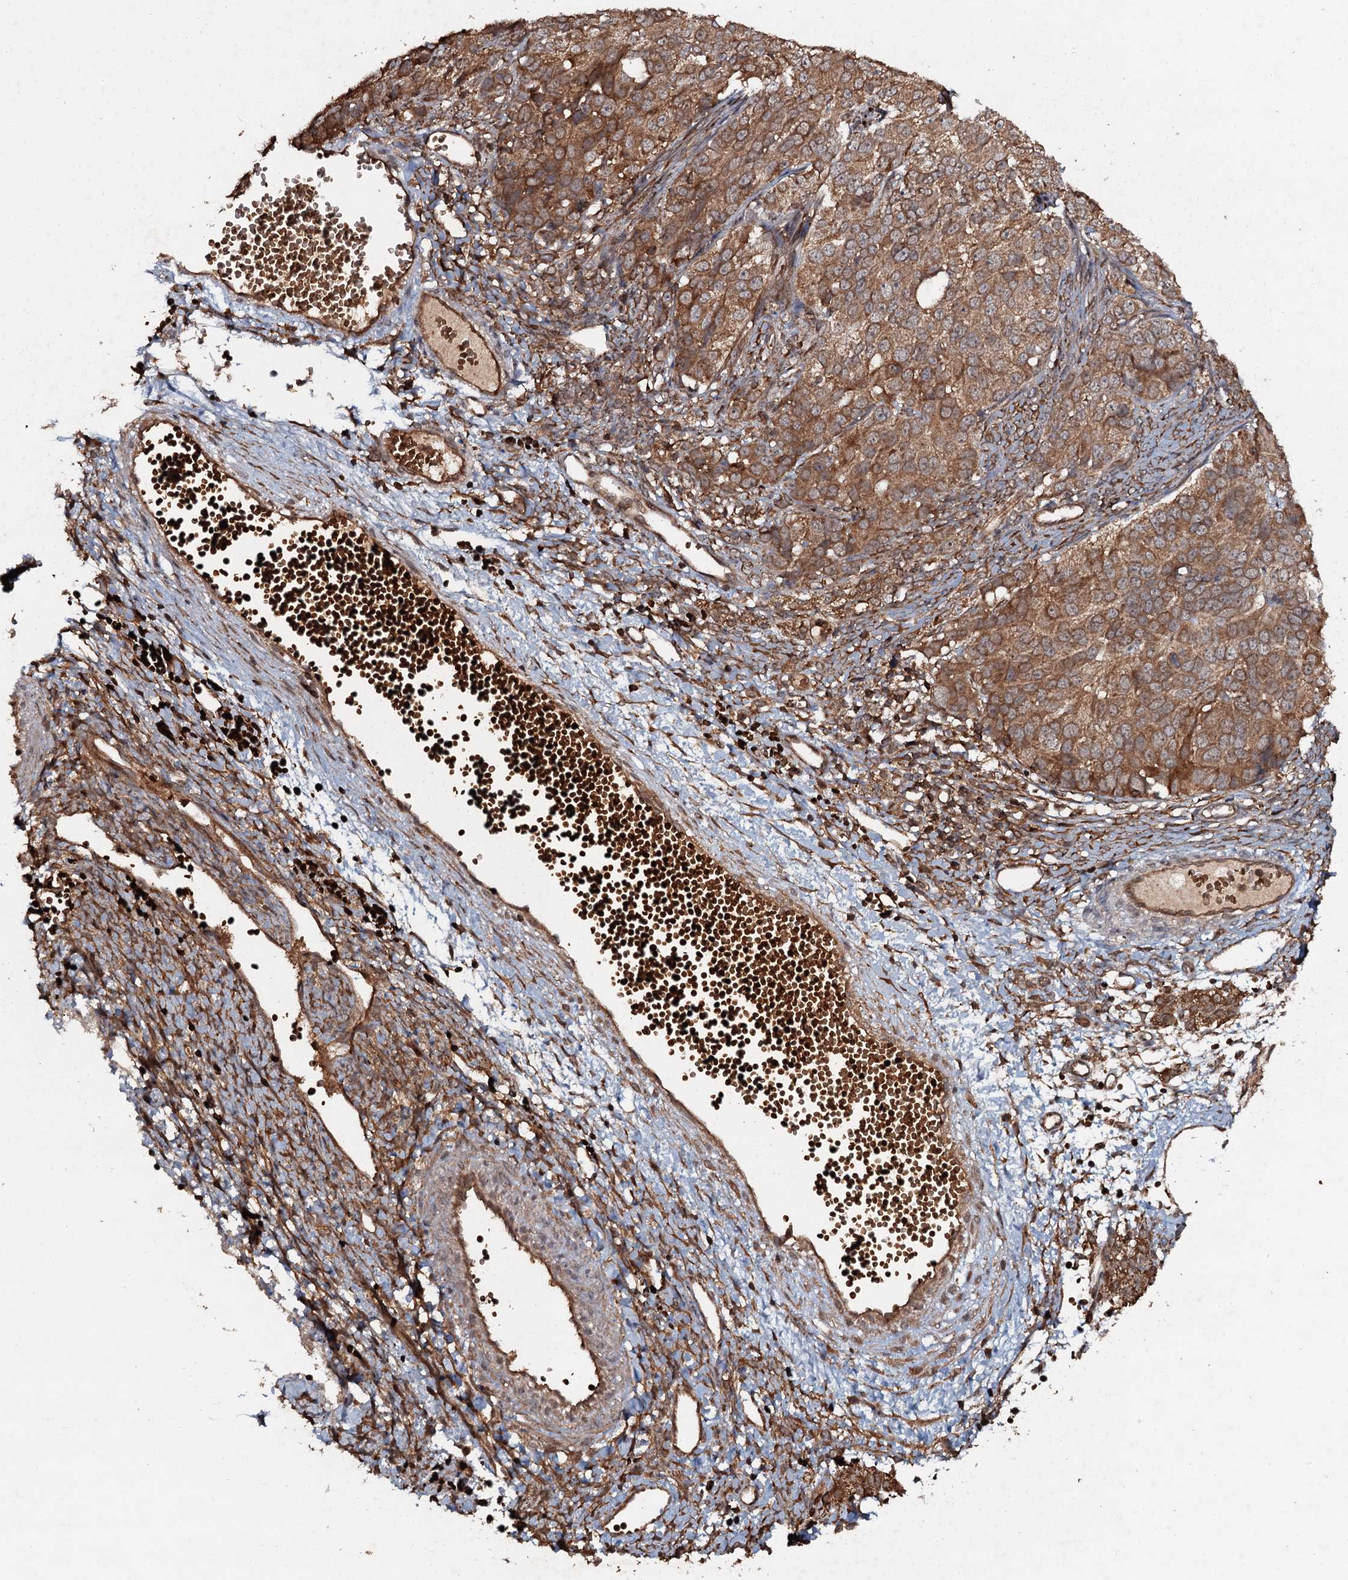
{"staining": {"intensity": "moderate", "quantity": ">75%", "location": "cytoplasmic/membranous"}, "tissue": "ovarian cancer", "cell_type": "Tumor cells", "image_type": "cancer", "snomed": [{"axis": "morphology", "description": "Carcinoma, endometroid"}, {"axis": "topography", "description": "Ovary"}], "caption": "The immunohistochemical stain highlights moderate cytoplasmic/membranous staining in tumor cells of endometroid carcinoma (ovarian) tissue.", "gene": "ADGRG3", "patient": {"sex": "female", "age": 51}}